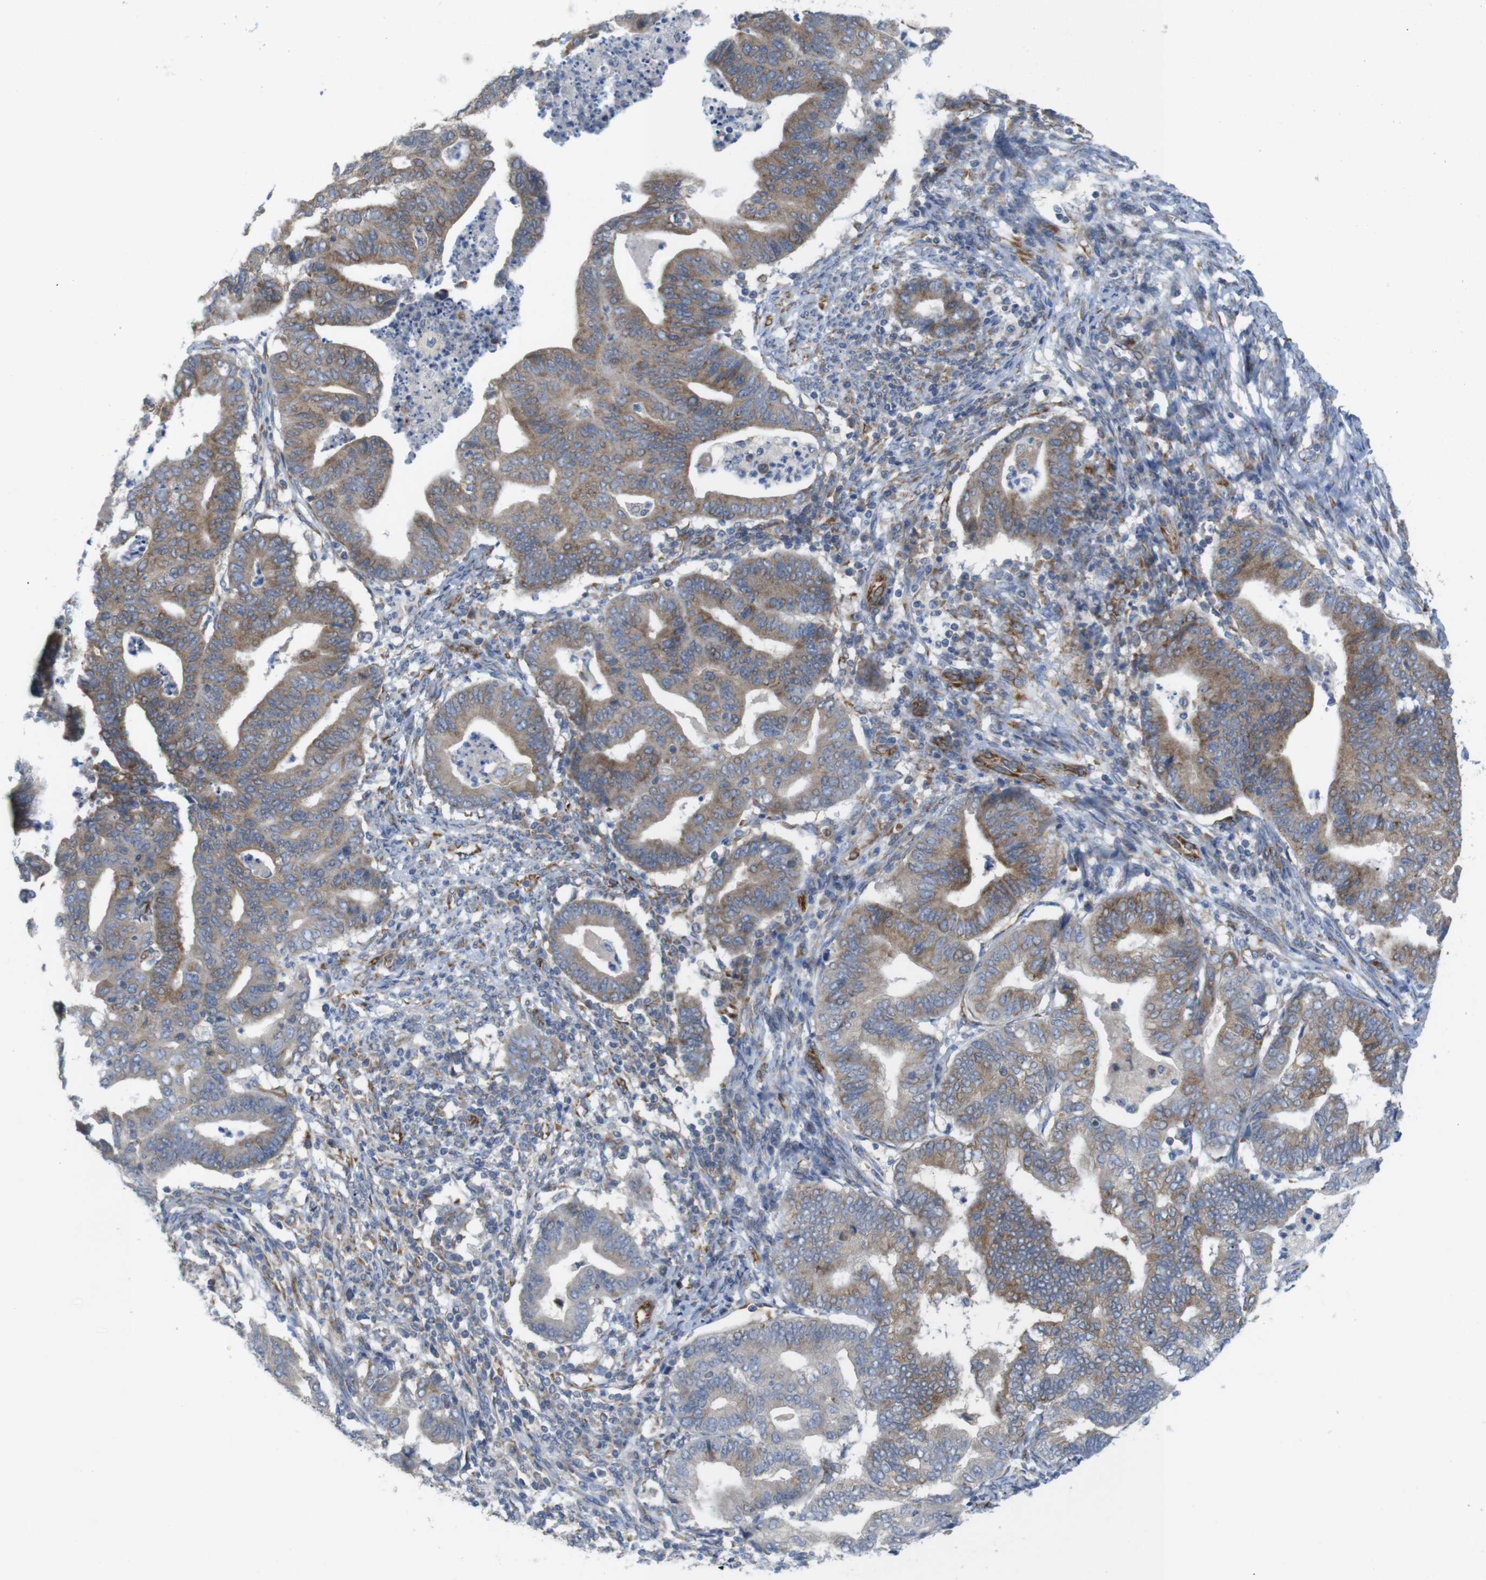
{"staining": {"intensity": "moderate", "quantity": "25%-75%", "location": "cytoplasmic/membranous"}, "tissue": "endometrial cancer", "cell_type": "Tumor cells", "image_type": "cancer", "snomed": [{"axis": "morphology", "description": "Adenocarcinoma, NOS"}, {"axis": "topography", "description": "Endometrium"}], "caption": "Immunohistochemistry staining of endometrial cancer (adenocarcinoma), which demonstrates medium levels of moderate cytoplasmic/membranous expression in about 25%-75% of tumor cells indicating moderate cytoplasmic/membranous protein staining. The staining was performed using DAB (brown) for protein detection and nuclei were counterstained in hematoxylin (blue).", "gene": "PCNX2", "patient": {"sex": "female", "age": 79}}